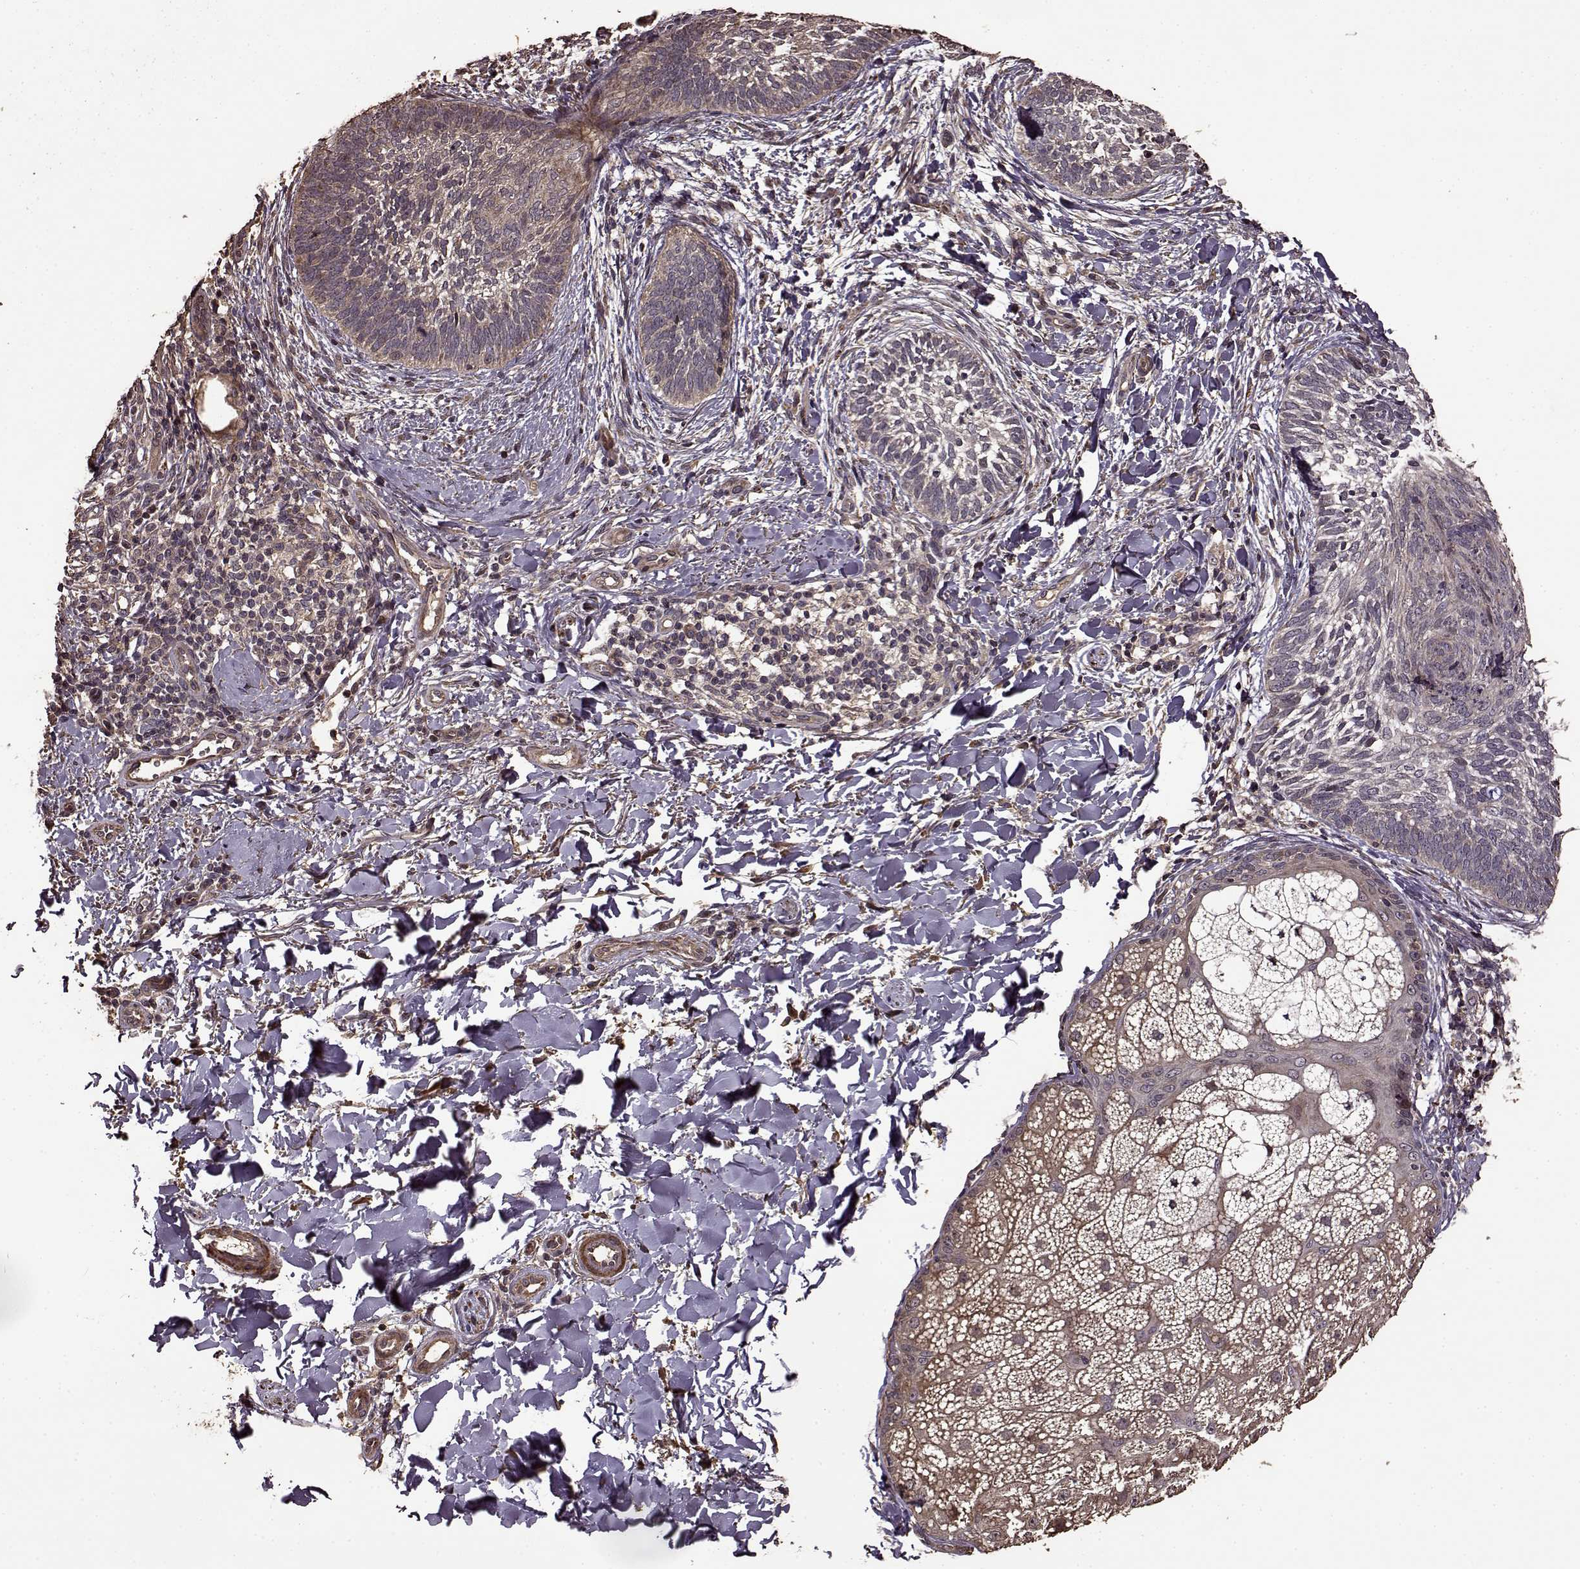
{"staining": {"intensity": "weak", "quantity": "<25%", "location": "cytoplasmic/membranous"}, "tissue": "skin cancer", "cell_type": "Tumor cells", "image_type": "cancer", "snomed": [{"axis": "morphology", "description": "Normal tissue, NOS"}, {"axis": "morphology", "description": "Basal cell carcinoma"}, {"axis": "topography", "description": "Skin"}], "caption": "Immunohistochemistry (IHC) of skin cancer reveals no positivity in tumor cells.", "gene": "FBXW11", "patient": {"sex": "male", "age": 46}}